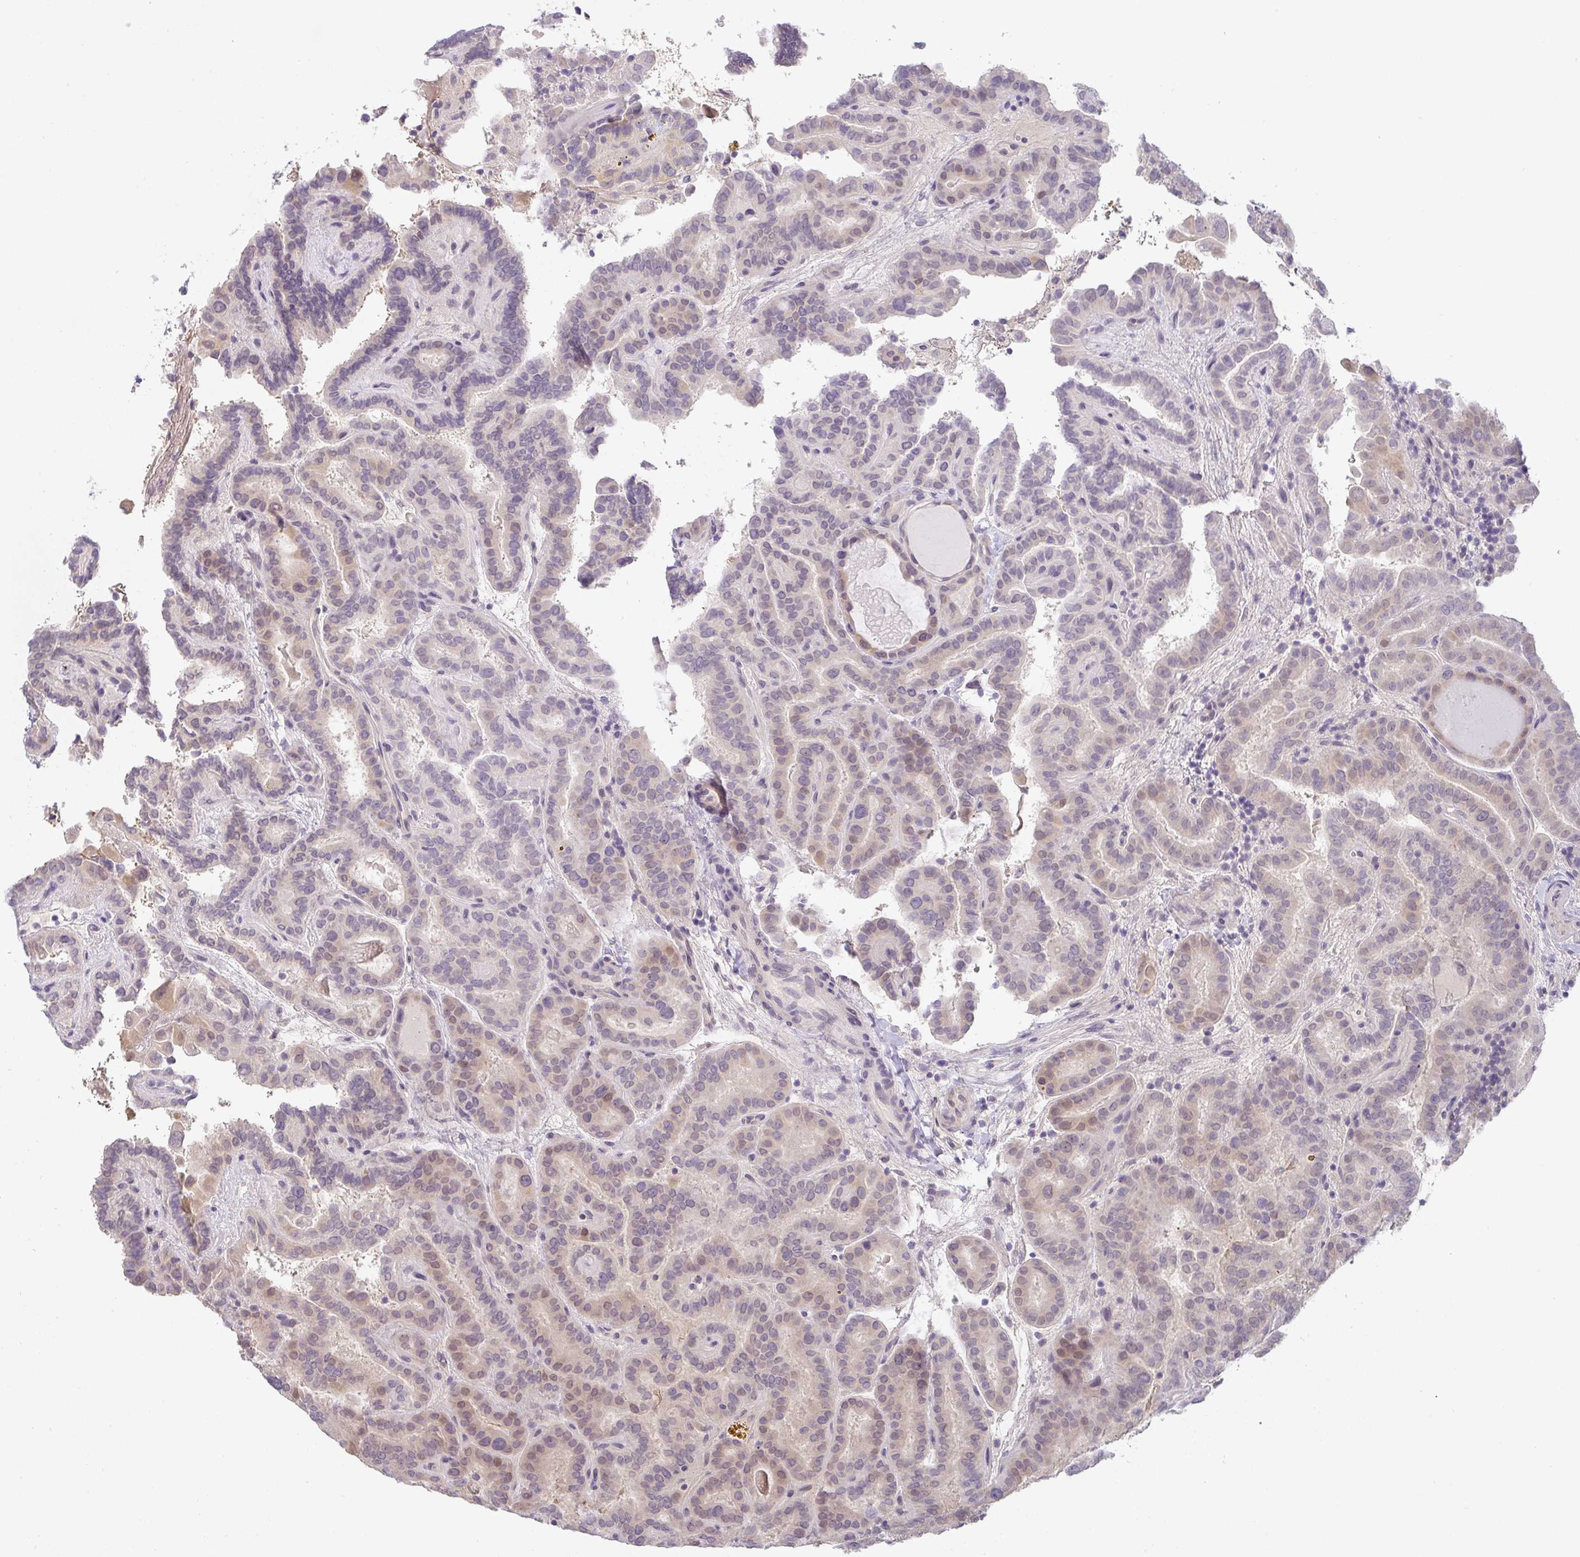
{"staining": {"intensity": "weak", "quantity": "25%-75%", "location": "nuclear"}, "tissue": "thyroid cancer", "cell_type": "Tumor cells", "image_type": "cancer", "snomed": [{"axis": "morphology", "description": "Papillary adenocarcinoma, NOS"}, {"axis": "topography", "description": "Thyroid gland"}], "caption": "Tumor cells exhibit weak nuclear staining in approximately 25%-75% of cells in thyroid cancer. (Stains: DAB (3,3'-diaminobenzidine) in brown, nuclei in blue, Microscopy: brightfield microscopy at high magnification).", "gene": "GSDMB", "patient": {"sex": "female", "age": 46}}